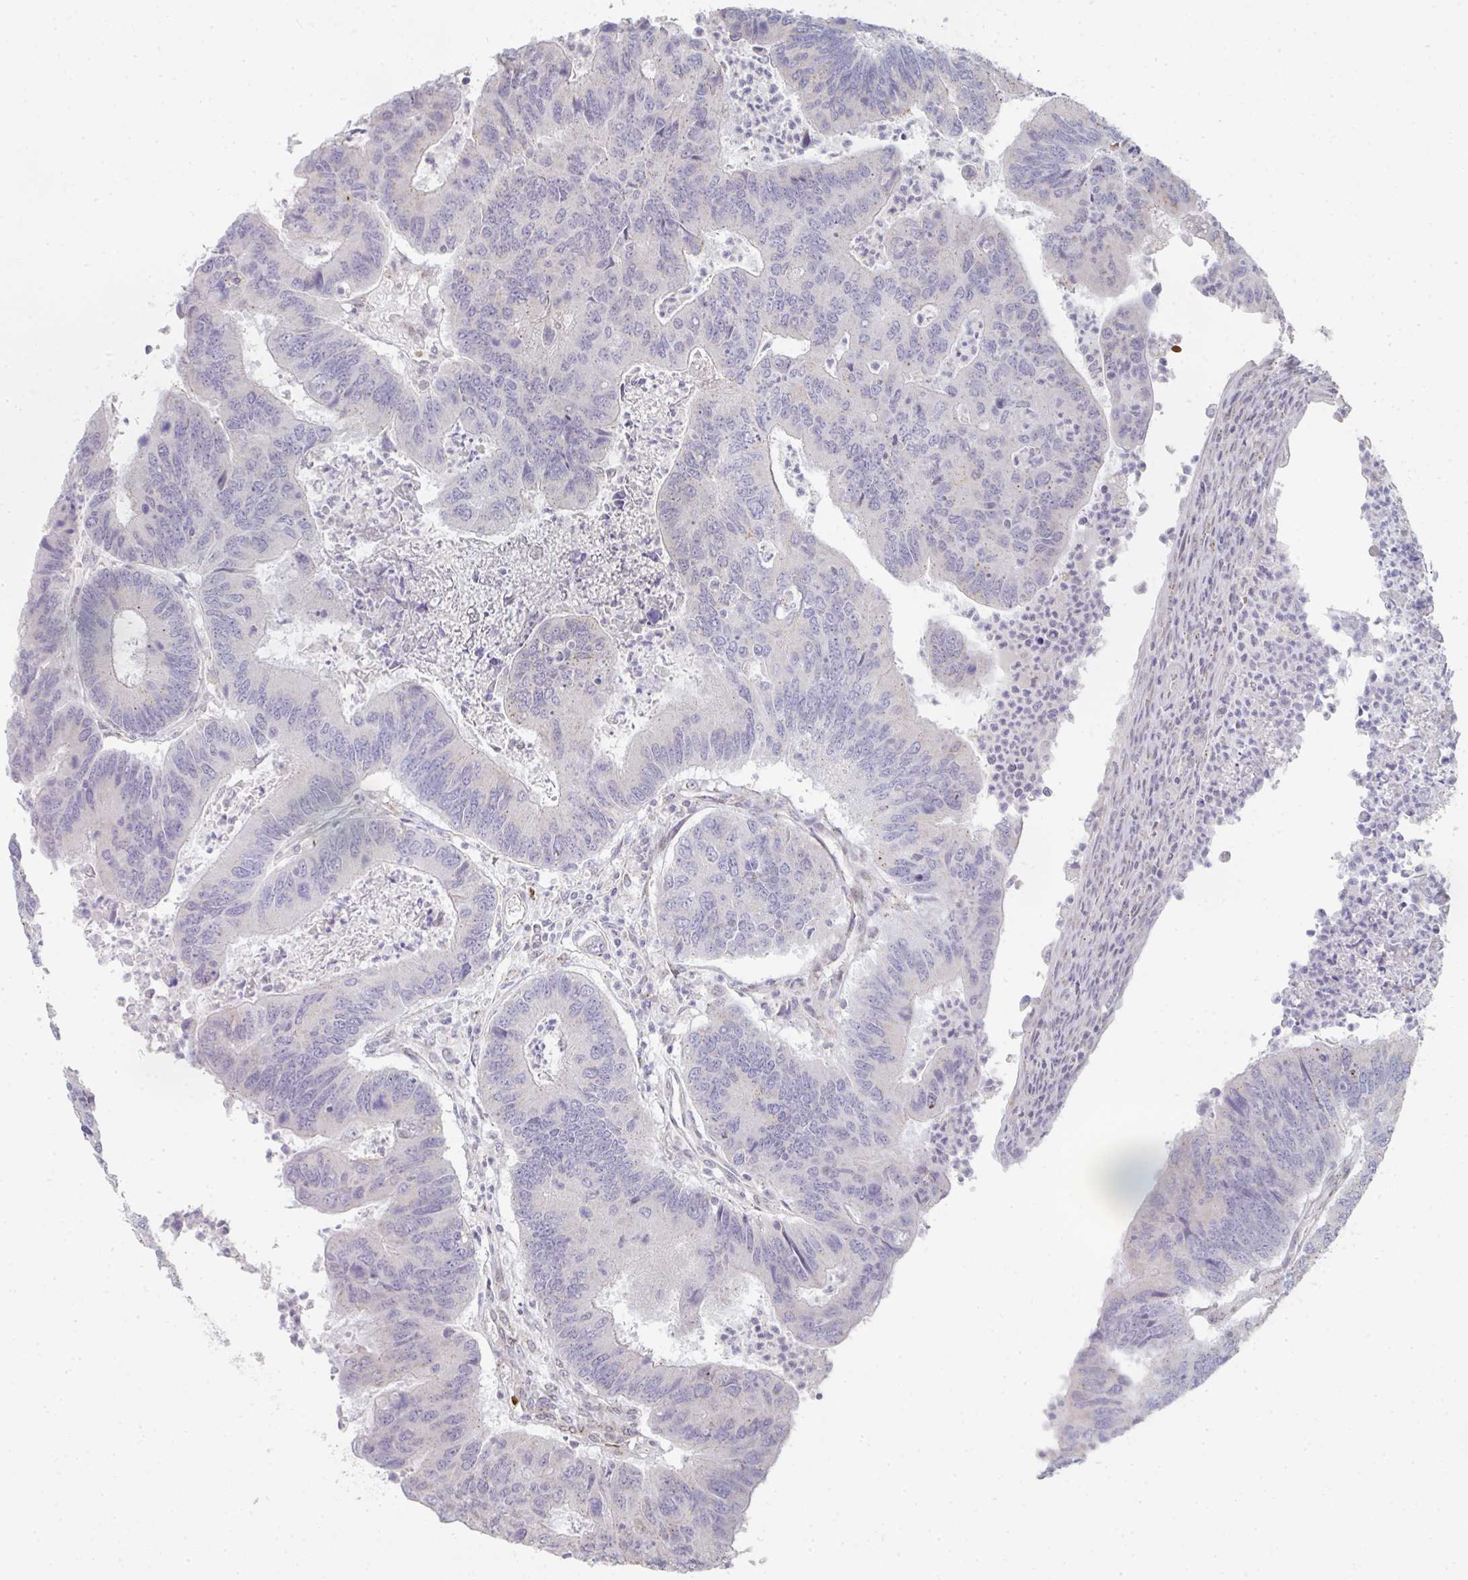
{"staining": {"intensity": "negative", "quantity": "none", "location": "none"}, "tissue": "colorectal cancer", "cell_type": "Tumor cells", "image_type": "cancer", "snomed": [{"axis": "morphology", "description": "Adenocarcinoma, NOS"}, {"axis": "topography", "description": "Colon"}], "caption": "A high-resolution image shows immunohistochemistry staining of colorectal cancer, which displays no significant expression in tumor cells.", "gene": "ZNF526", "patient": {"sex": "female", "age": 67}}